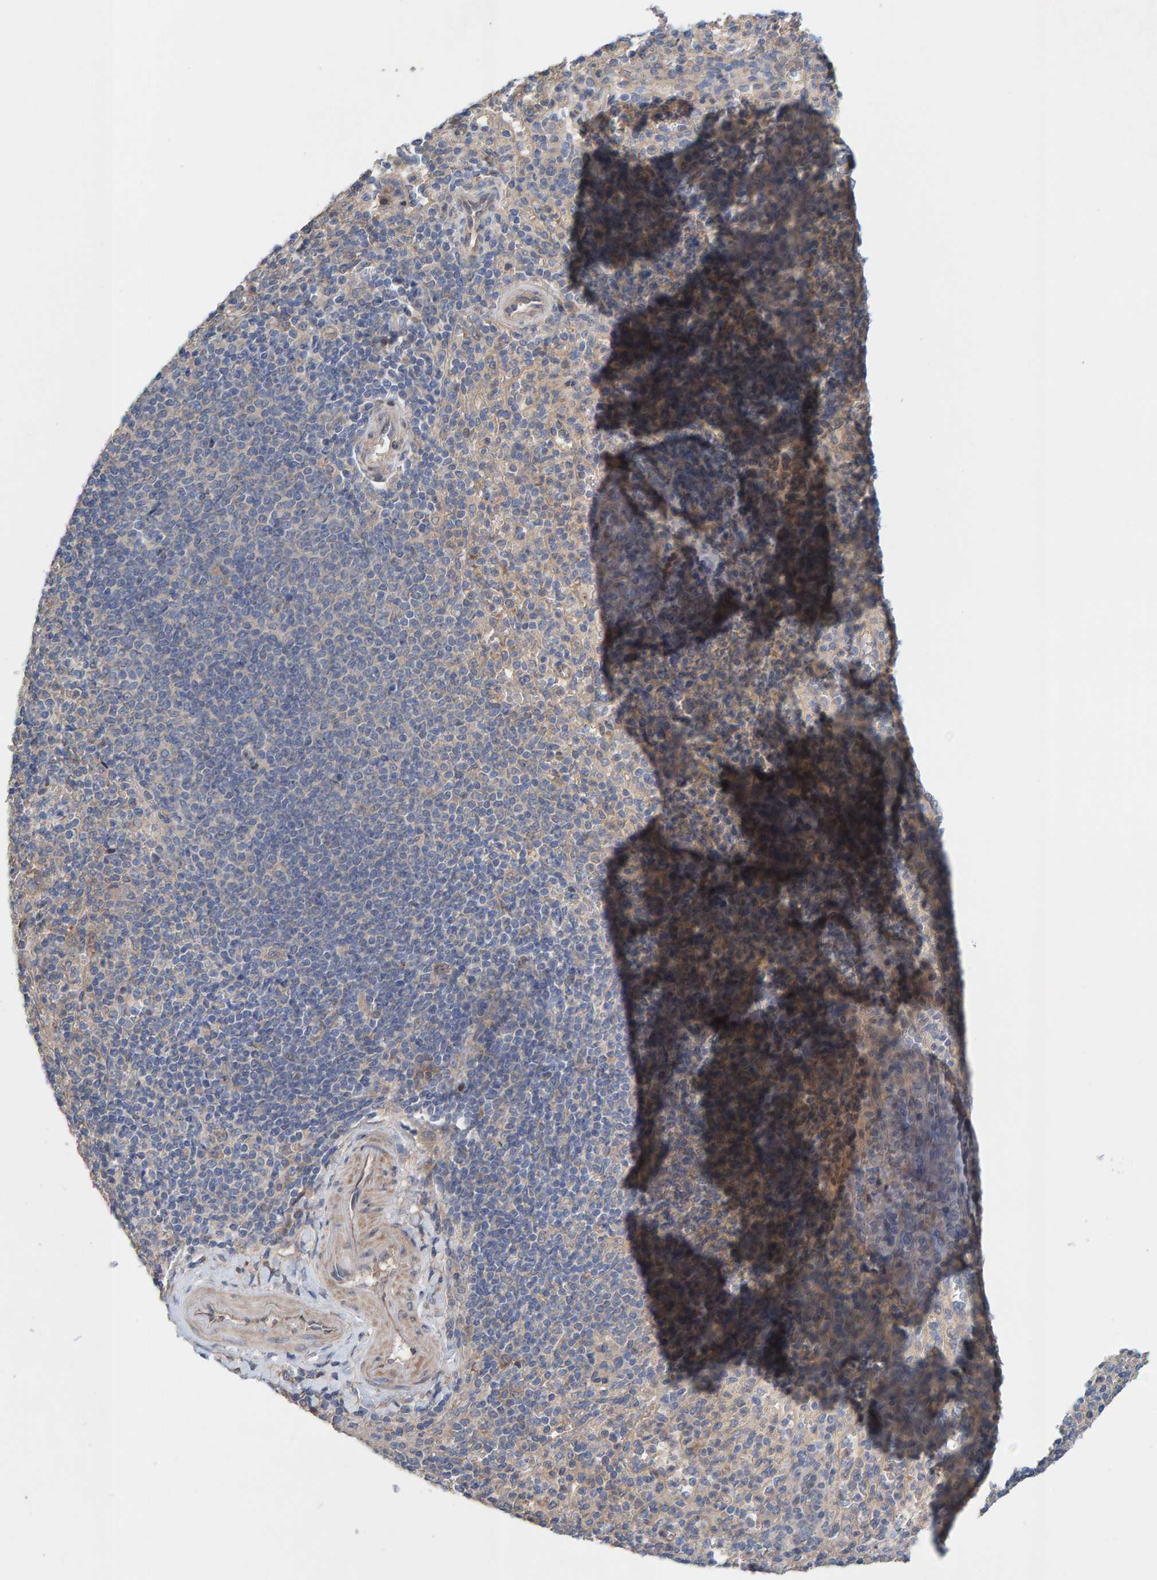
{"staining": {"intensity": "weak", "quantity": "25%-75%", "location": "cytoplasmic/membranous"}, "tissue": "spleen", "cell_type": "Cells in red pulp", "image_type": "normal", "snomed": [{"axis": "morphology", "description": "Normal tissue, NOS"}, {"axis": "topography", "description": "Spleen"}], "caption": "DAB immunohistochemical staining of normal spleen exhibits weak cytoplasmic/membranous protein expression in about 25%-75% of cells in red pulp.", "gene": "LRSAM1", "patient": {"sex": "male", "age": 36}}